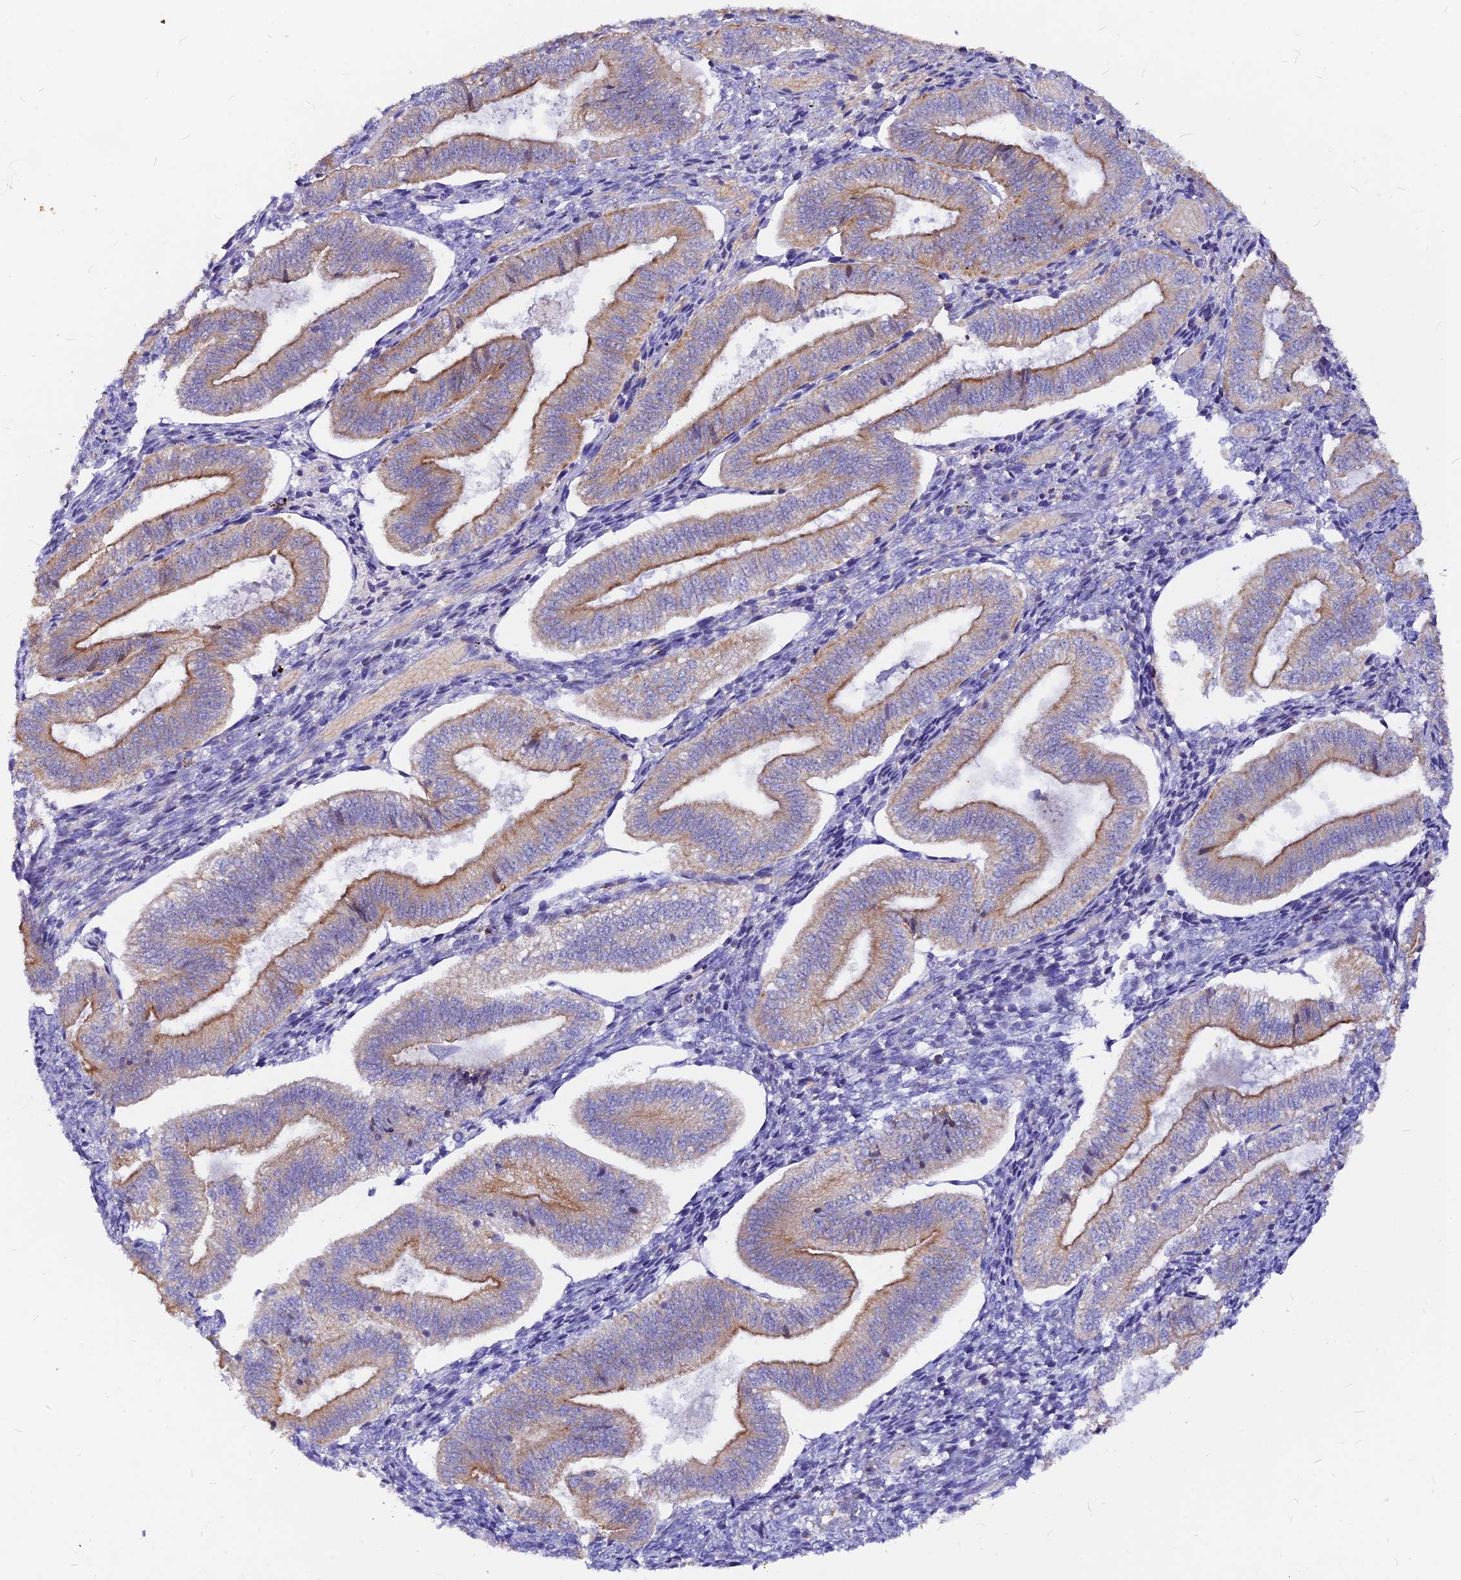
{"staining": {"intensity": "negative", "quantity": "none", "location": "none"}, "tissue": "endometrium", "cell_type": "Cells in endometrial stroma", "image_type": "normal", "snomed": [{"axis": "morphology", "description": "Normal tissue, NOS"}, {"axis": "topography", "description": "Endometrium"}], "caption": "An immunohistochemistry (IHC) micrograph of normal endometrium is shown. There is no staining in cells in endometrial stroma of endometrium. Nuclei are stained in blue.", "gene": "DENND2D", "patient": {"sex": "female", "age": 34}}